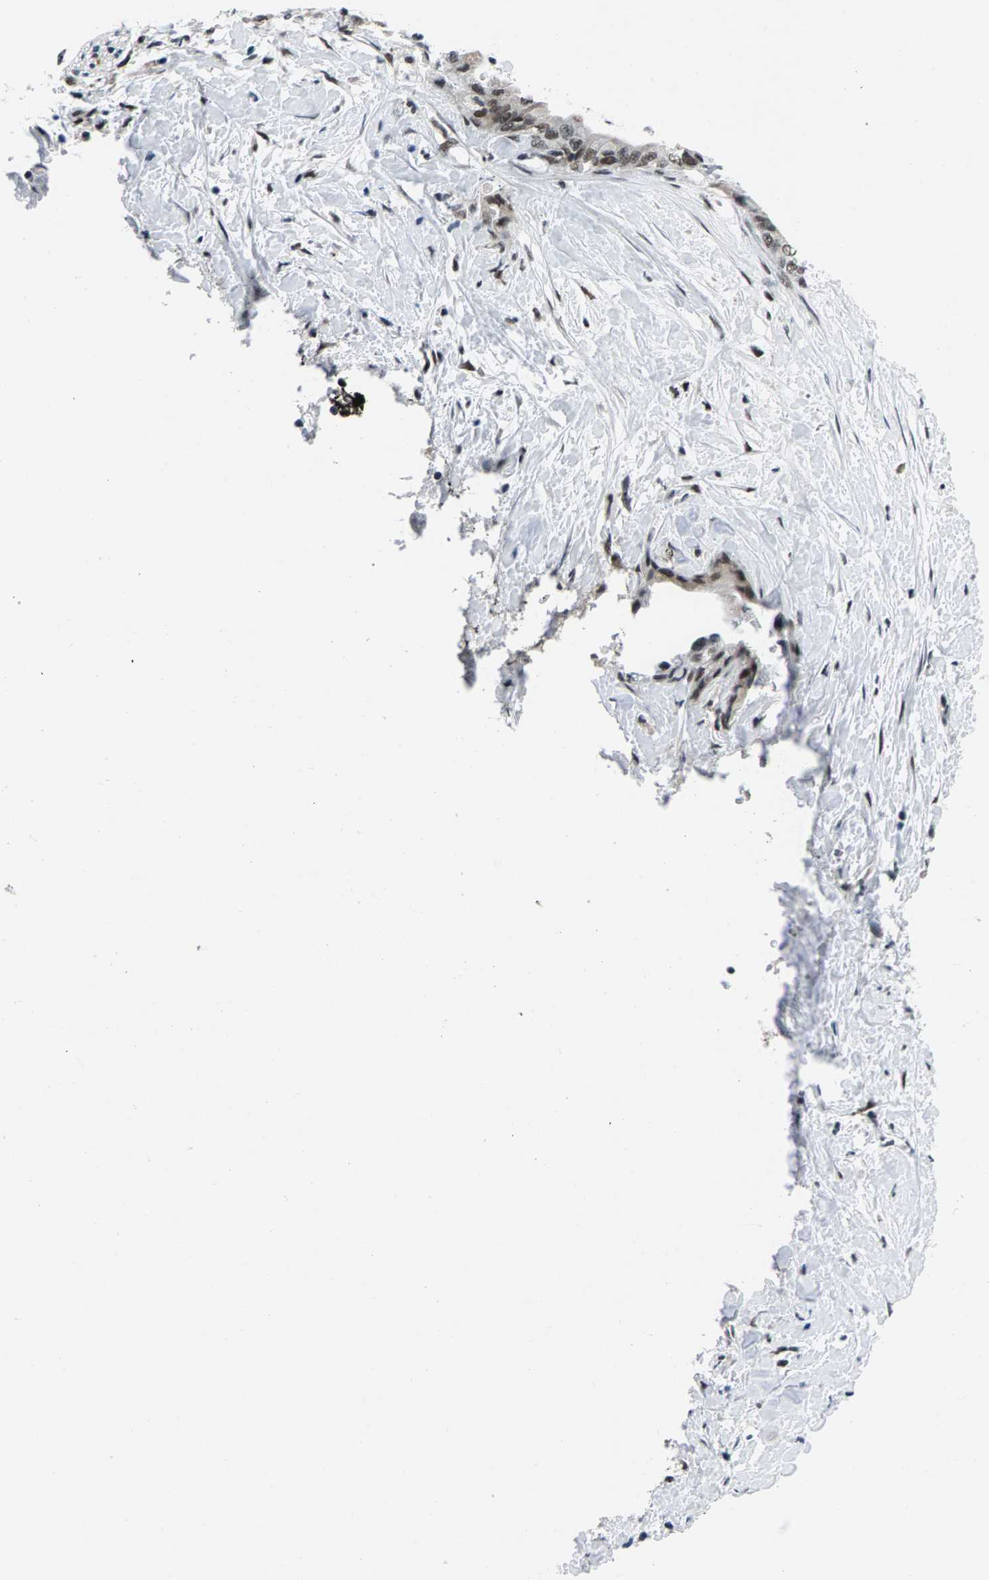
{"staining": {"intensity": "weak", "quantity": ">75%", "location": "nuclear"}, "tissue": "pancreatic cancer", "cell_type": "Tumor cells", "image_type": "cancer", "snomed": [{"axis": "morphology", "description": "Adenocarcinoma, NOS"}, {"axis": "topography", "description": "Pancreas"}], "caption": "High-power microscopy captured an IHC micrograph of pancreatic cancer, revealing weak nuclear positivity in approximately >75% of tumor cells.", "gene": "ATF2", "patient": {"sex": "female", "age": 60}}